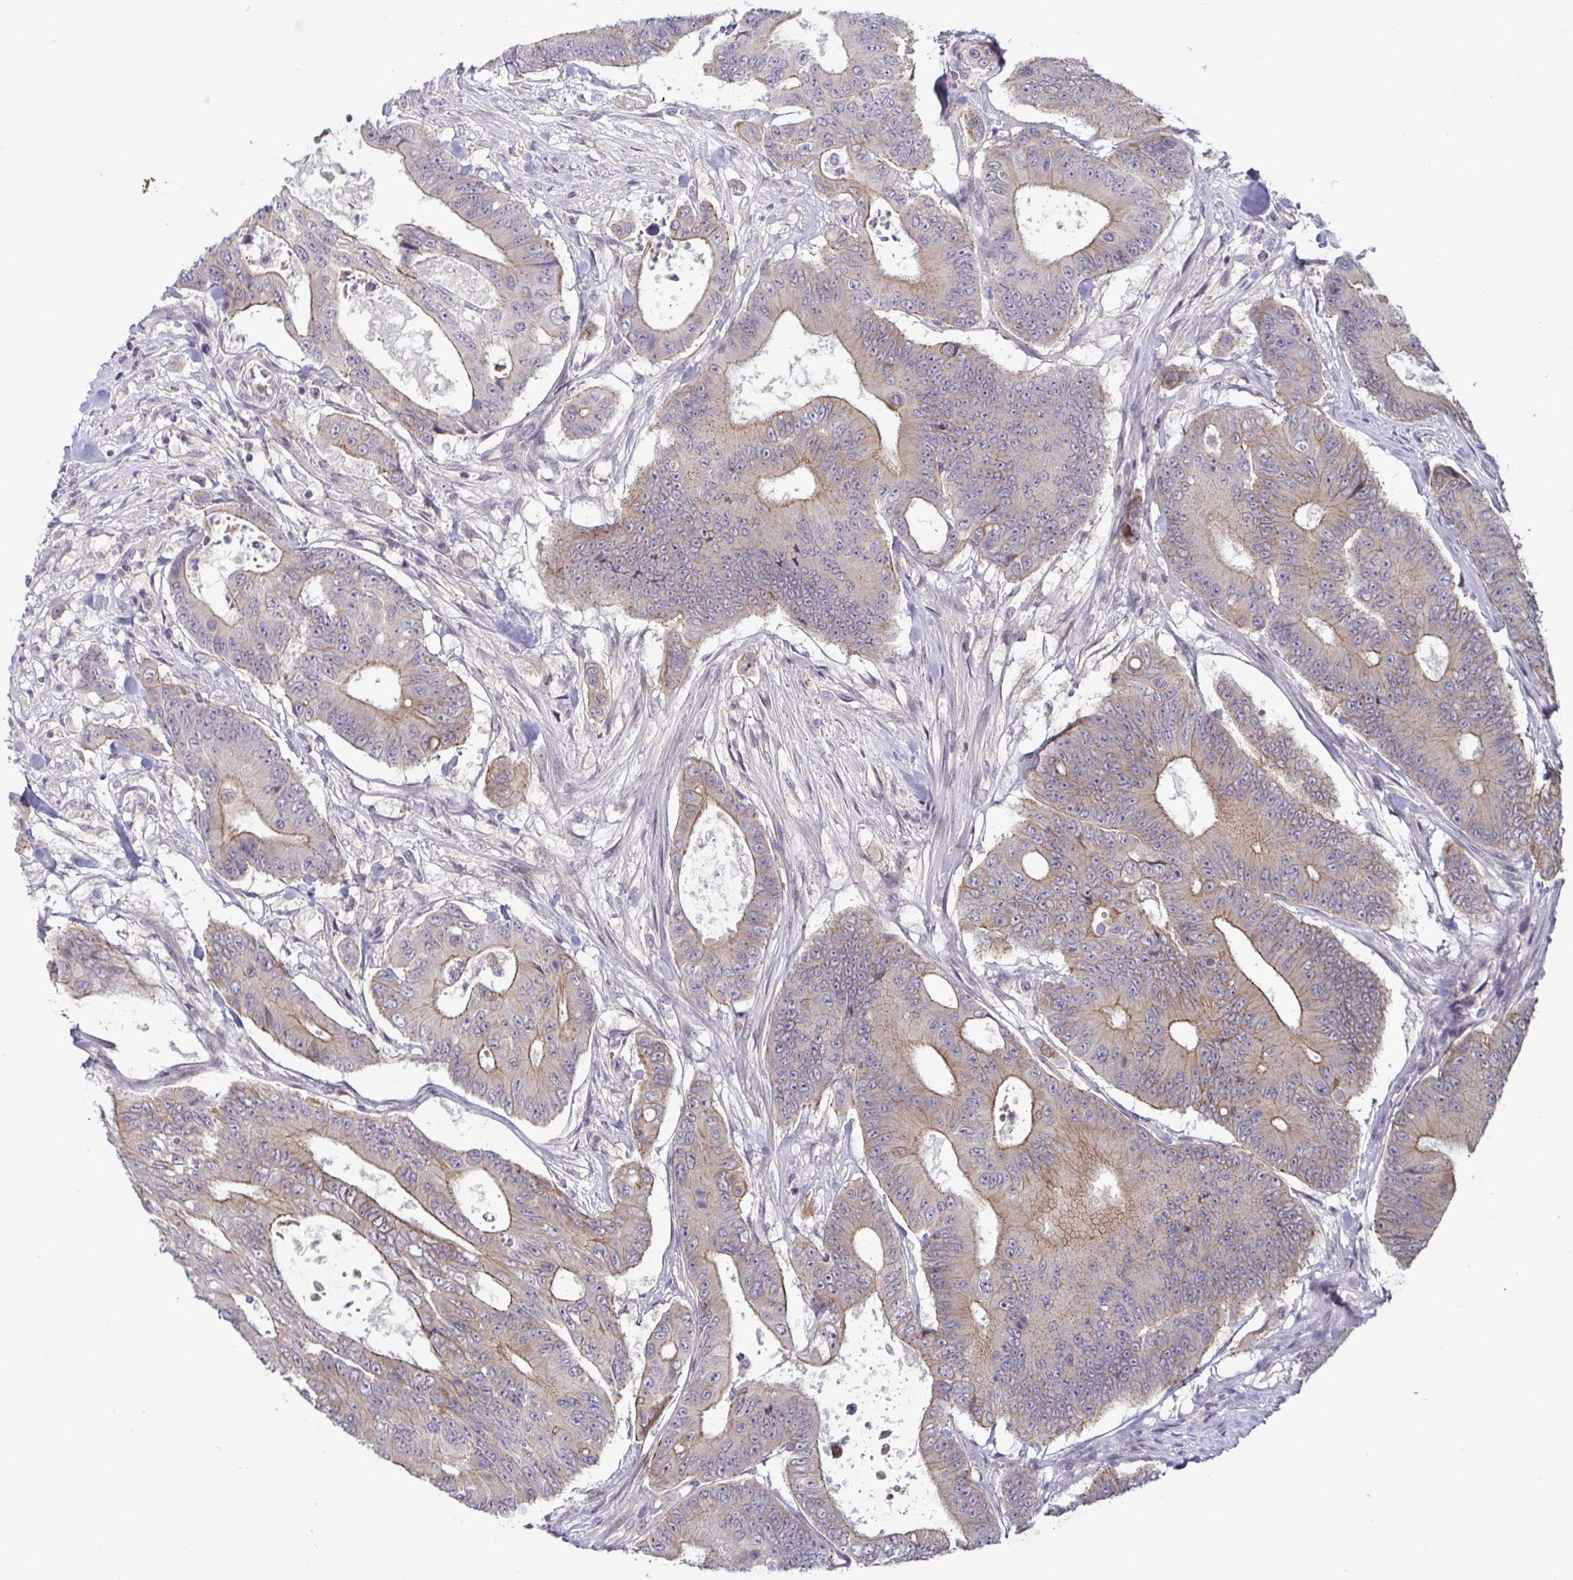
{"staining": {"intensity": "moderate", "quantity": "25%-75%", "location": "cytoplasmic/membranous"}, "tissue": "colorectal cancer", "cell_type": "Tumor cells", "image_type": "cancer", "snomed": [{"axis": "morphology", "description": "Adenocarcinoma, NOS"}, {"axis": "topography", "description": "Colon"}], "caption": "Immunohistochemistry (DAB) staining of human colorectal cancer shows moderate cytoplasmic/membranous protein expression in about 25%-75% of tumor cells.", "gene": "GSTM1", "patient": {"sex": "female", "age": 48}}